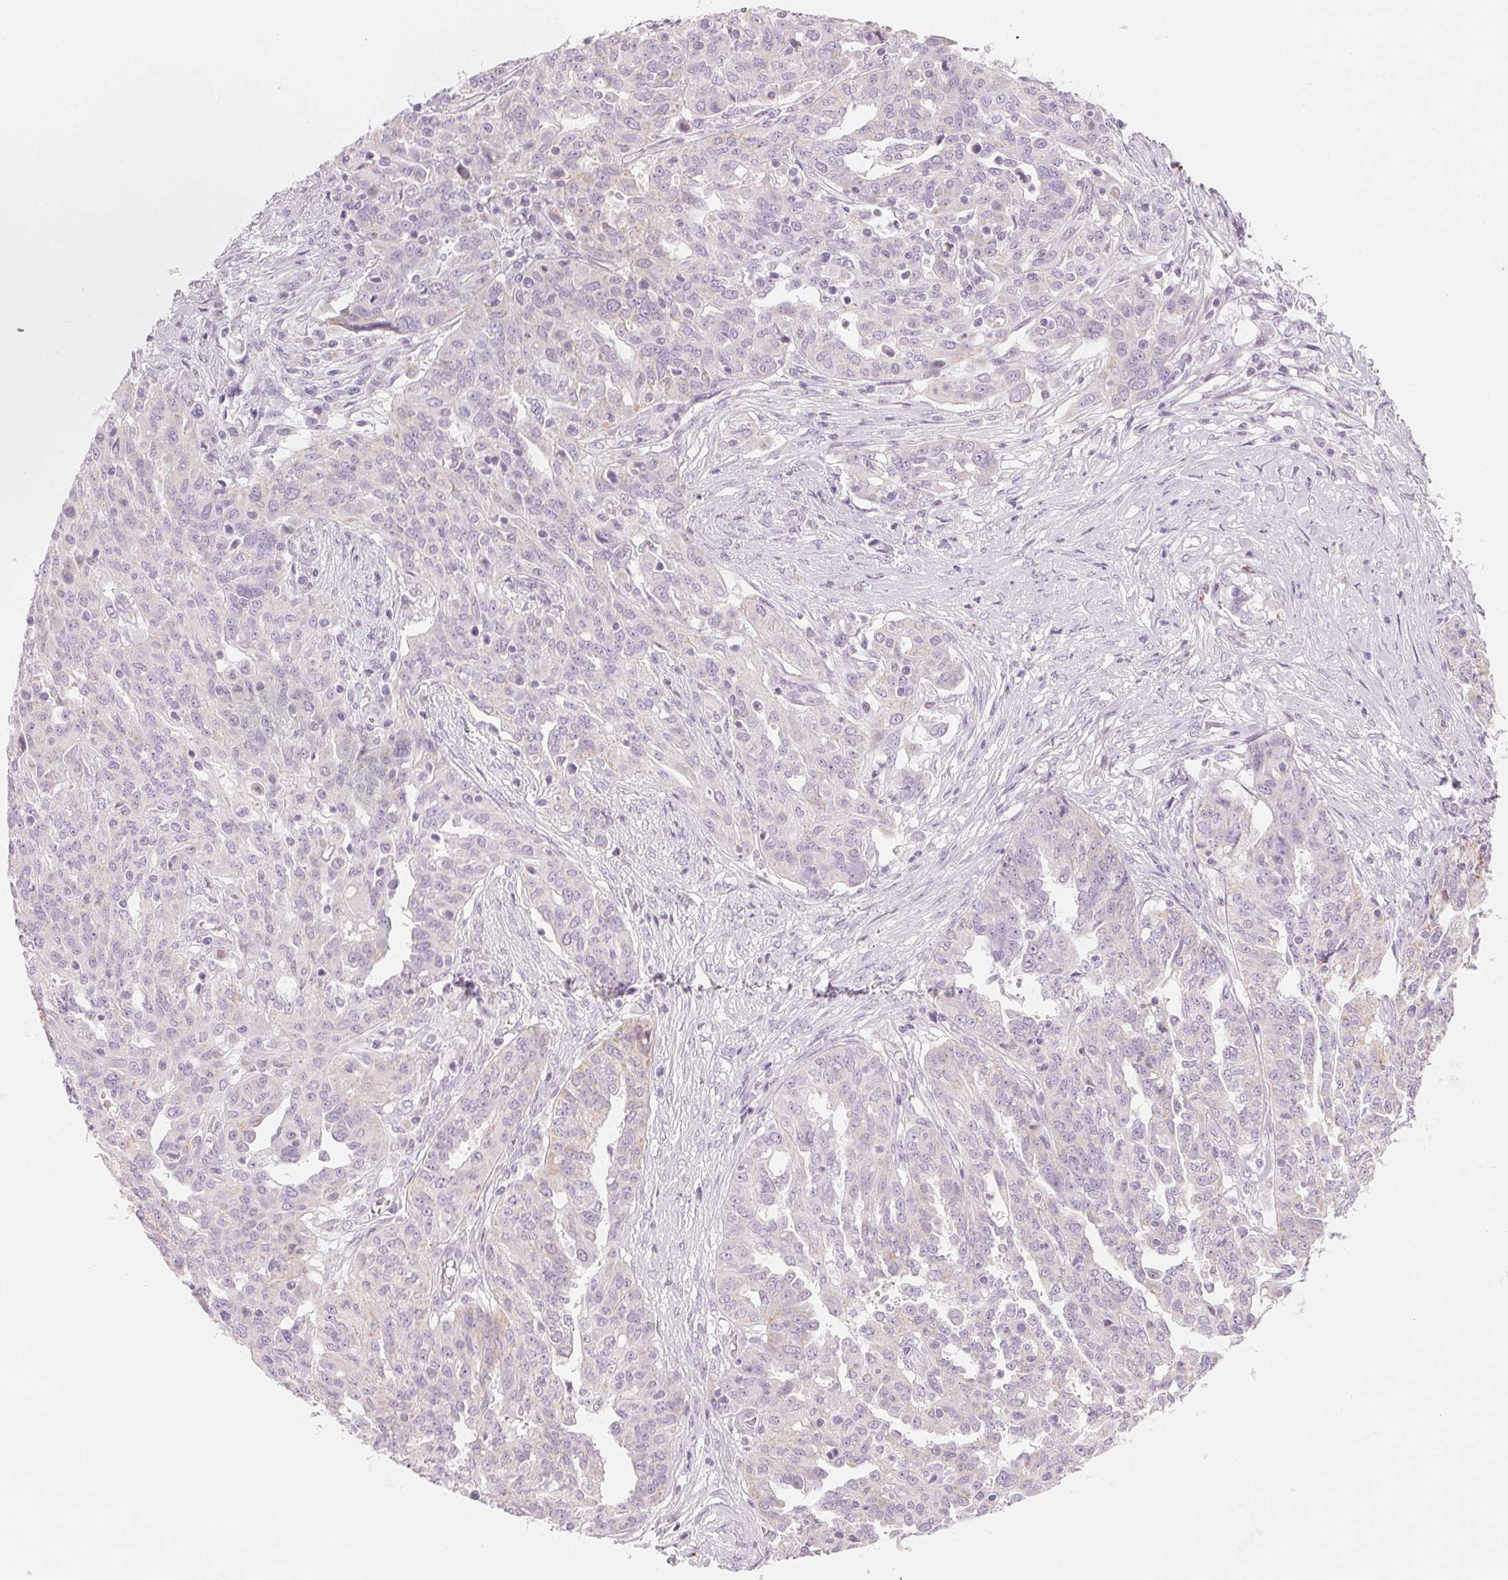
{"staining": {"intensity": "negative", "quantity": "none", "location": "none"}, "tissue": "ovarian cancer", "cell_type": "Tumor cells", "image_type": "cancer", "snomed": [{"axis": "morphology", "description": "Cystadenocarcinoma, serous, NOS"}, {"axis": "topography", "description": "Ovary"}], "caption": "DAB (3,3'-diaminobenzidine) immunohistochemical staining of ovarian serous cystadenocarcinoma demonstrates no significant staining in tumor cells. (Stains: DAB IHC with hematoxylin counter stain, Microscopy: brightfield microscopy at high magnification).", "gene": "HOXB13", "patient": {"sex": "female", "age": 67}}